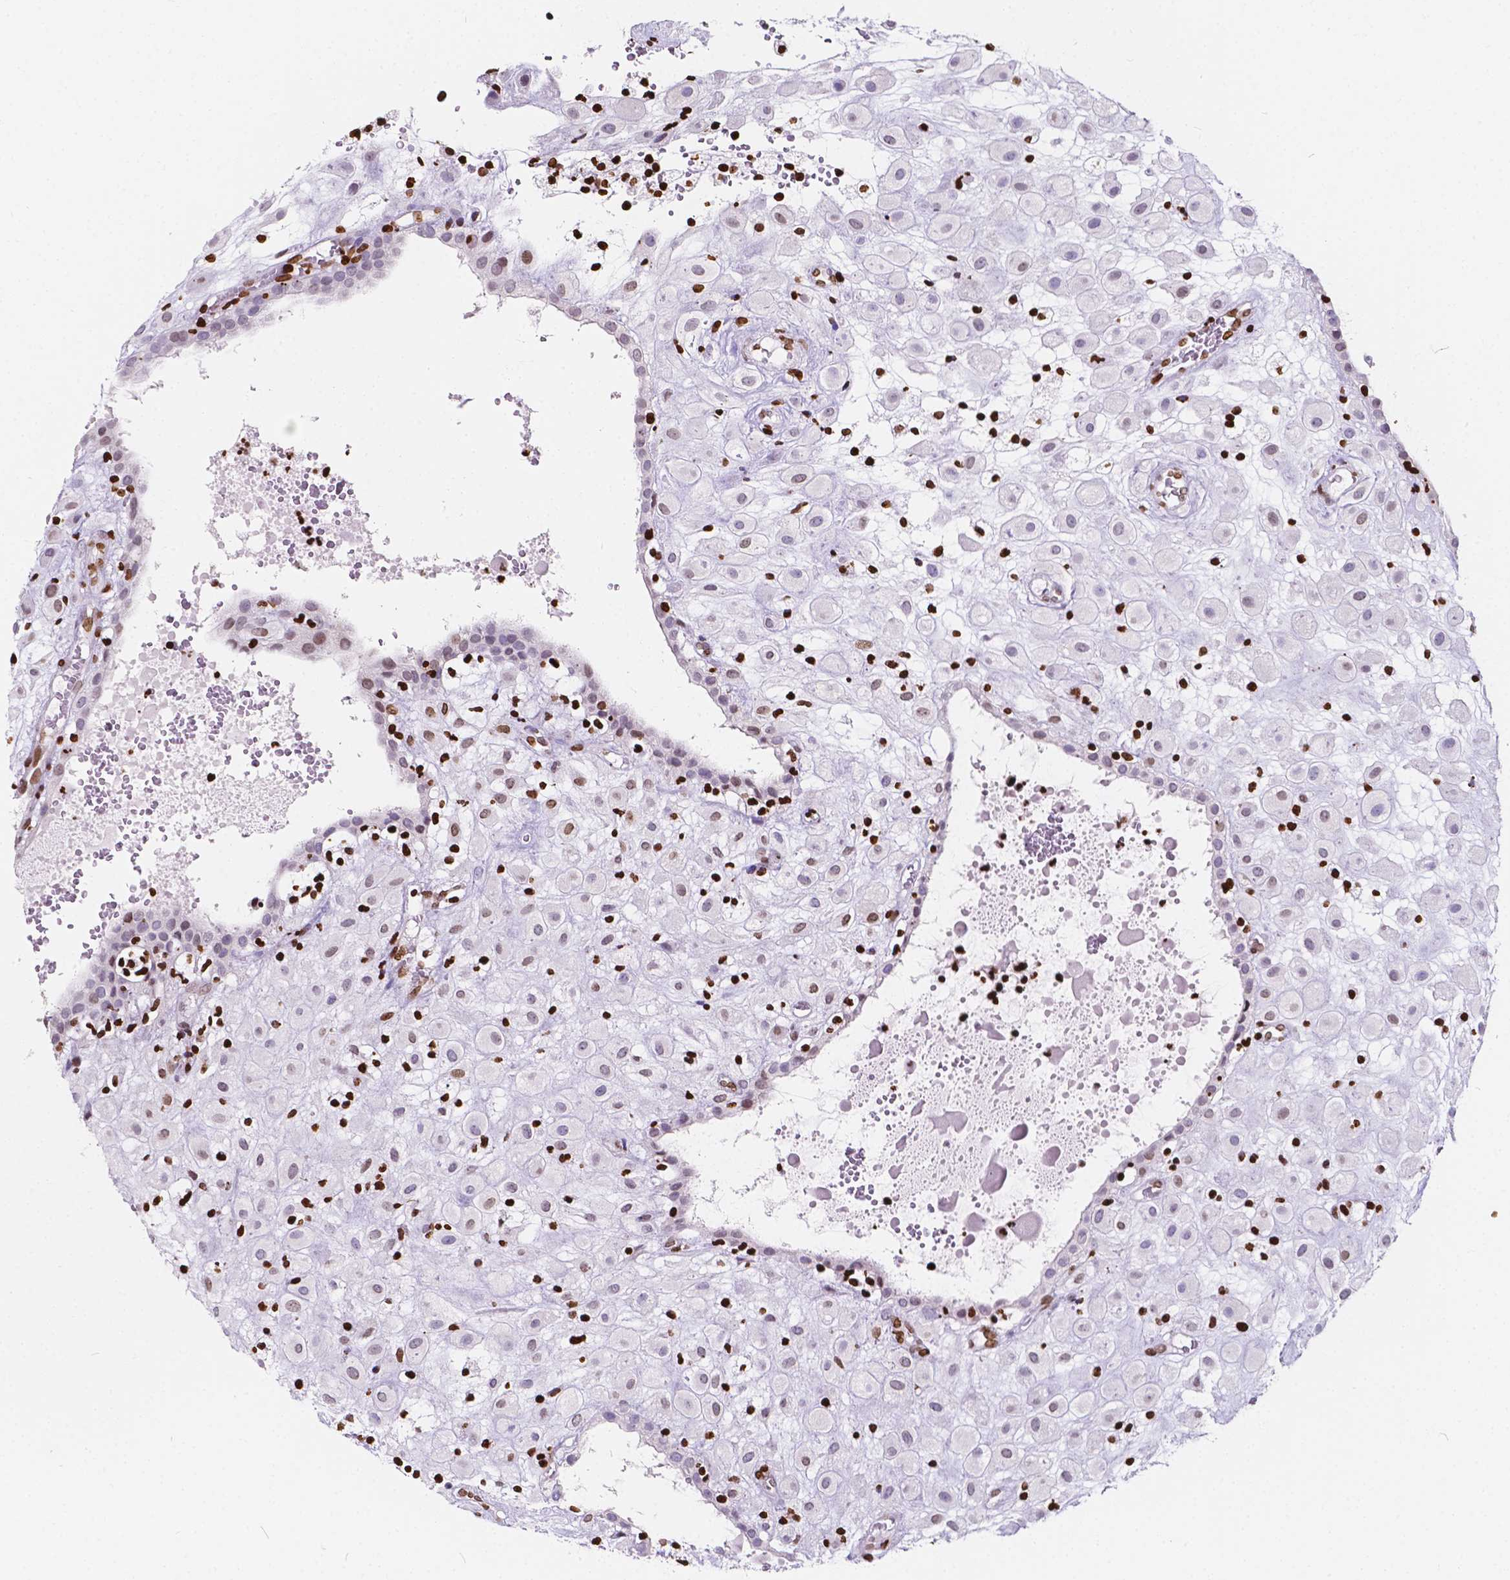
{"staining": {"intensity": "negative", "quantity": "none", "location": "none"}, "tissue": "placenta", "cell_type": "Decidual cells", "image_type": "normal", "snomed": [{"axis": "morphology", "description": "Normal tissue, NOS"}, {"axis": "topography", "description": "Placenta"}], "caption": "Placenta stained for a protein using IHC shows no expression decidual cells.", "gene": "CBY3", "patient": {"sex": "female", "age": 24}}